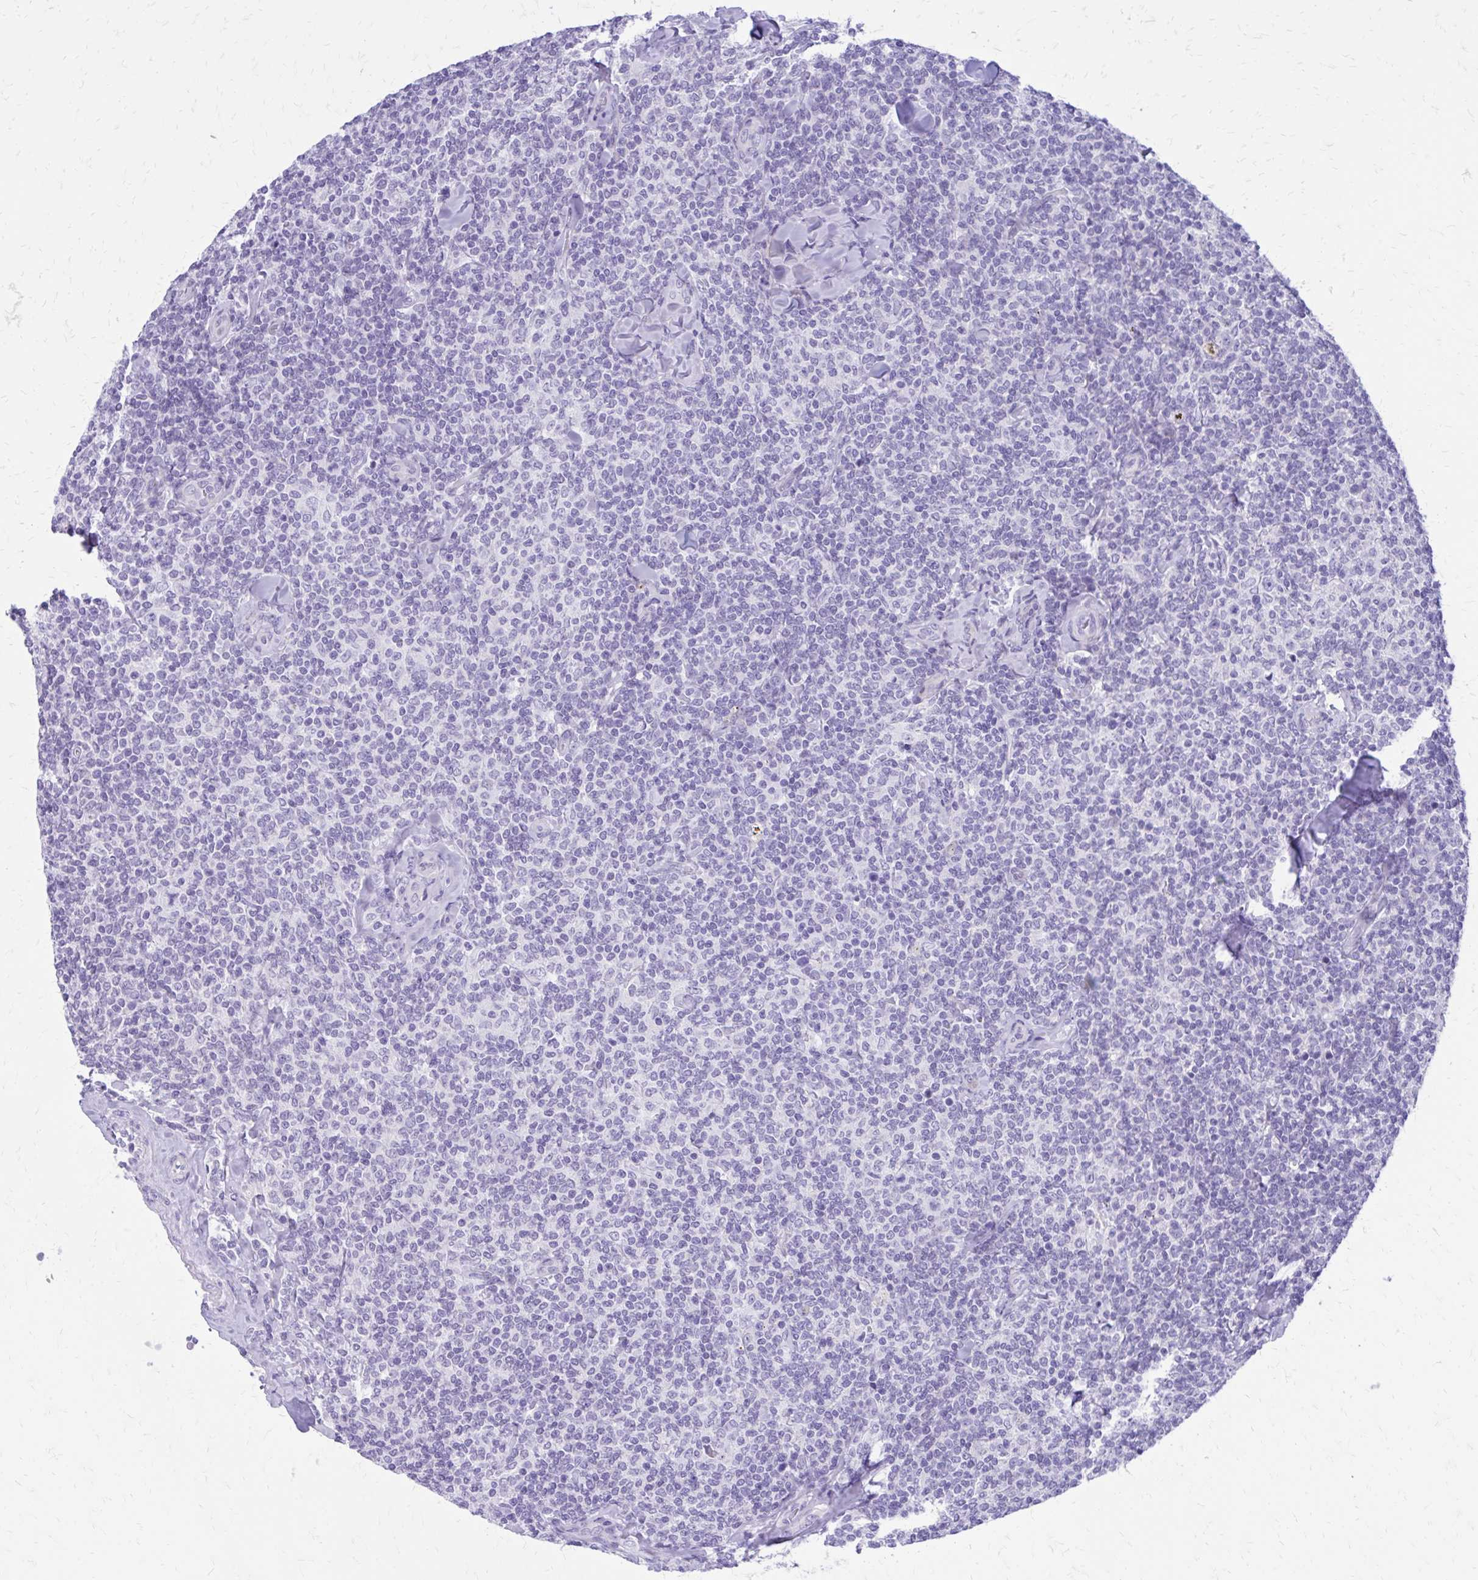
{"staining": {"intensity": "negative", "quantity": "none", "location": "none"}, "tissue": "lymphoma", "cell_type": "Tumor cells", "image_type": "cancer", "snomed": [{"axis": "morphology", "description": "Malignant lymphoma, non-Hodgkin's type, Low grade"}, {"axis": "topography", "description": "Lymph node"}], "caption": "Micrograph shows no protein positivity in tumor cells of lymphoma tissue.", "gene": "LCN15", "patient": {"sex": "female", "age": 56}}